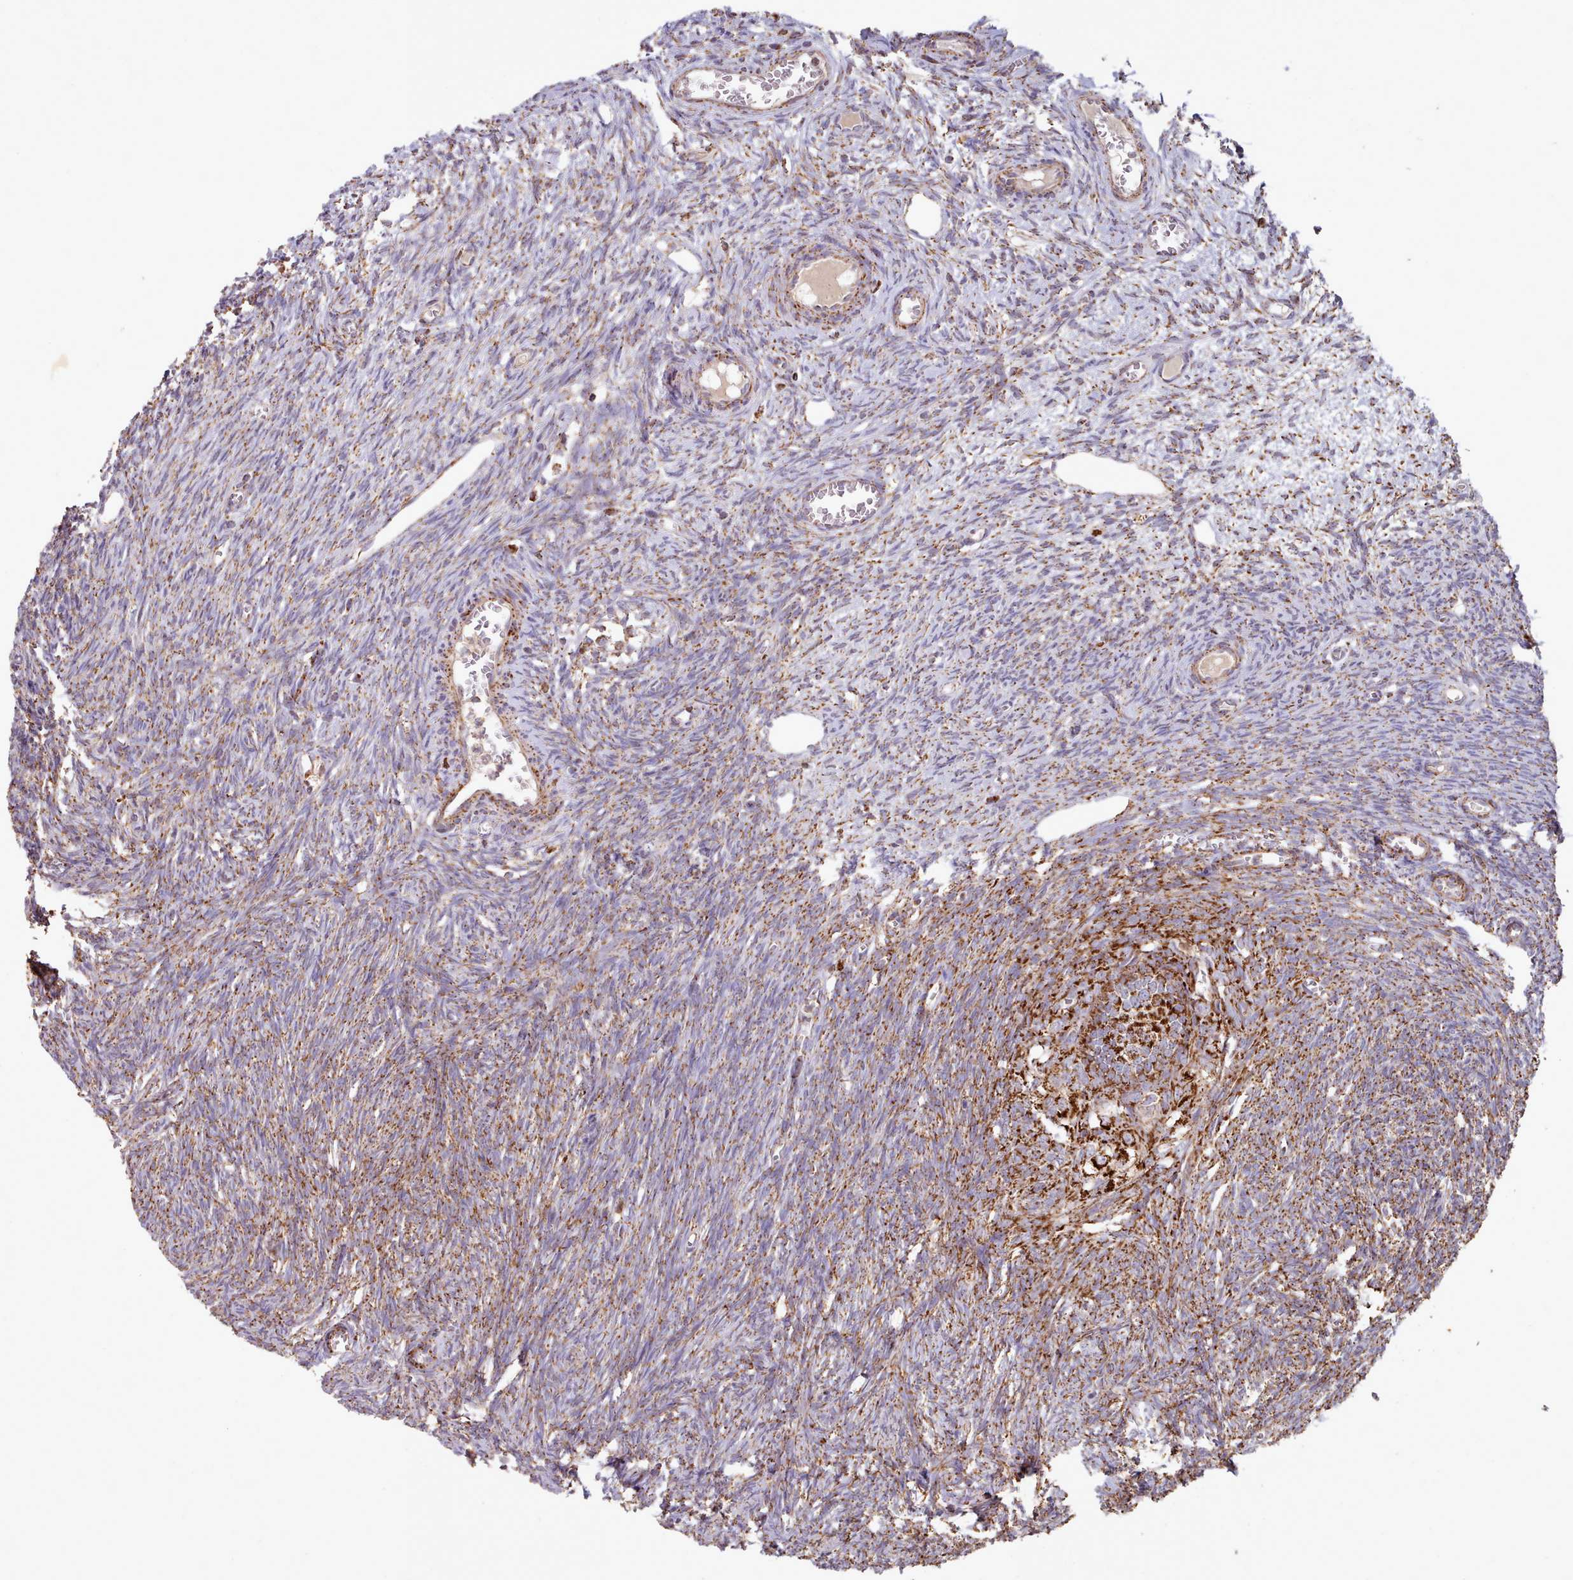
{"staining": {"intensity": "moderate", "quantity": "25%-75%", "location": "cytoplasmic/membranous"}, "tissue": "ovary", "cell_type": "Ovarian stroma cells", "image_type": "normal", "snomed": [{"axis": "morphology", "description": "Normal tissue, NOS"}, {"axis": "topography", "description": "Ovary"}], "caption": "A brown stain labels moderate cytoplasmic/membranous positivity of a protein in ovarian stroma cells of unremarkable human ovary. The staining was performed using DAB (3,3'-diaminobenzidine) to visualize the protein expression in brown, while the nuclei were stained in blue with hematoxylin (Magnification: 20x).", "gene": "HSDL2", "patient": {"sex": "female", "age": 44}}